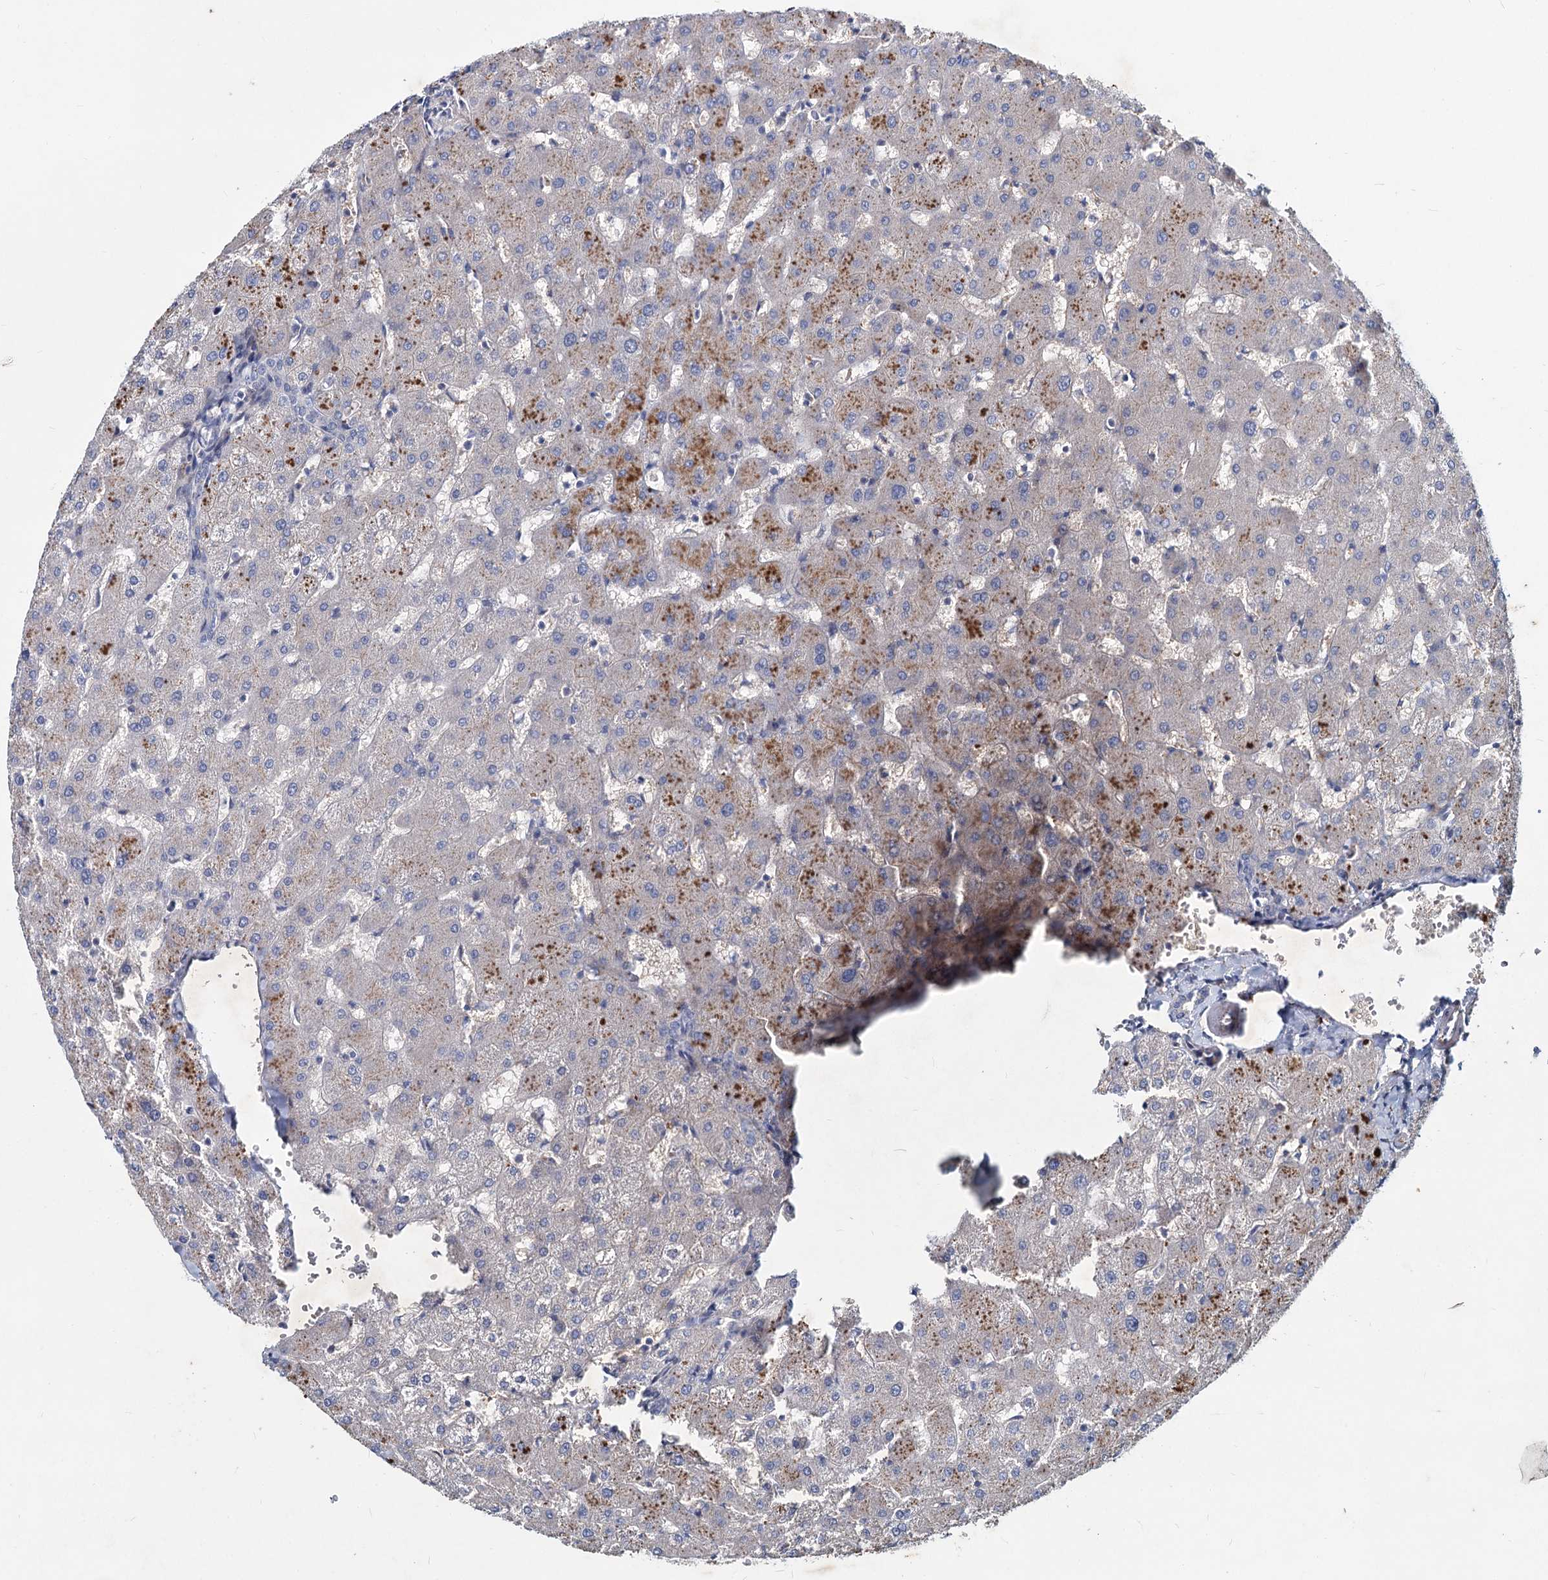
{"staining": {"intensity": "negative", "quantity": "none", "location": "none"}, "tissue": "liver", "cell_type": "Cholangiocytes", "image_type": "normal", "snomed": [{"axis": "morphology", "description": "Normal tissue, NOS"}, {"axis": "topography", "description": "Liver"}], "caption": "Cholangiocytes show no significant protein positivity in unremarkable liver. (Brightfield microscopy of DAB immunohistochemistry at high magnification).", "gene": "AGBL4", "patient": {"sex": "female", "age": 63}}